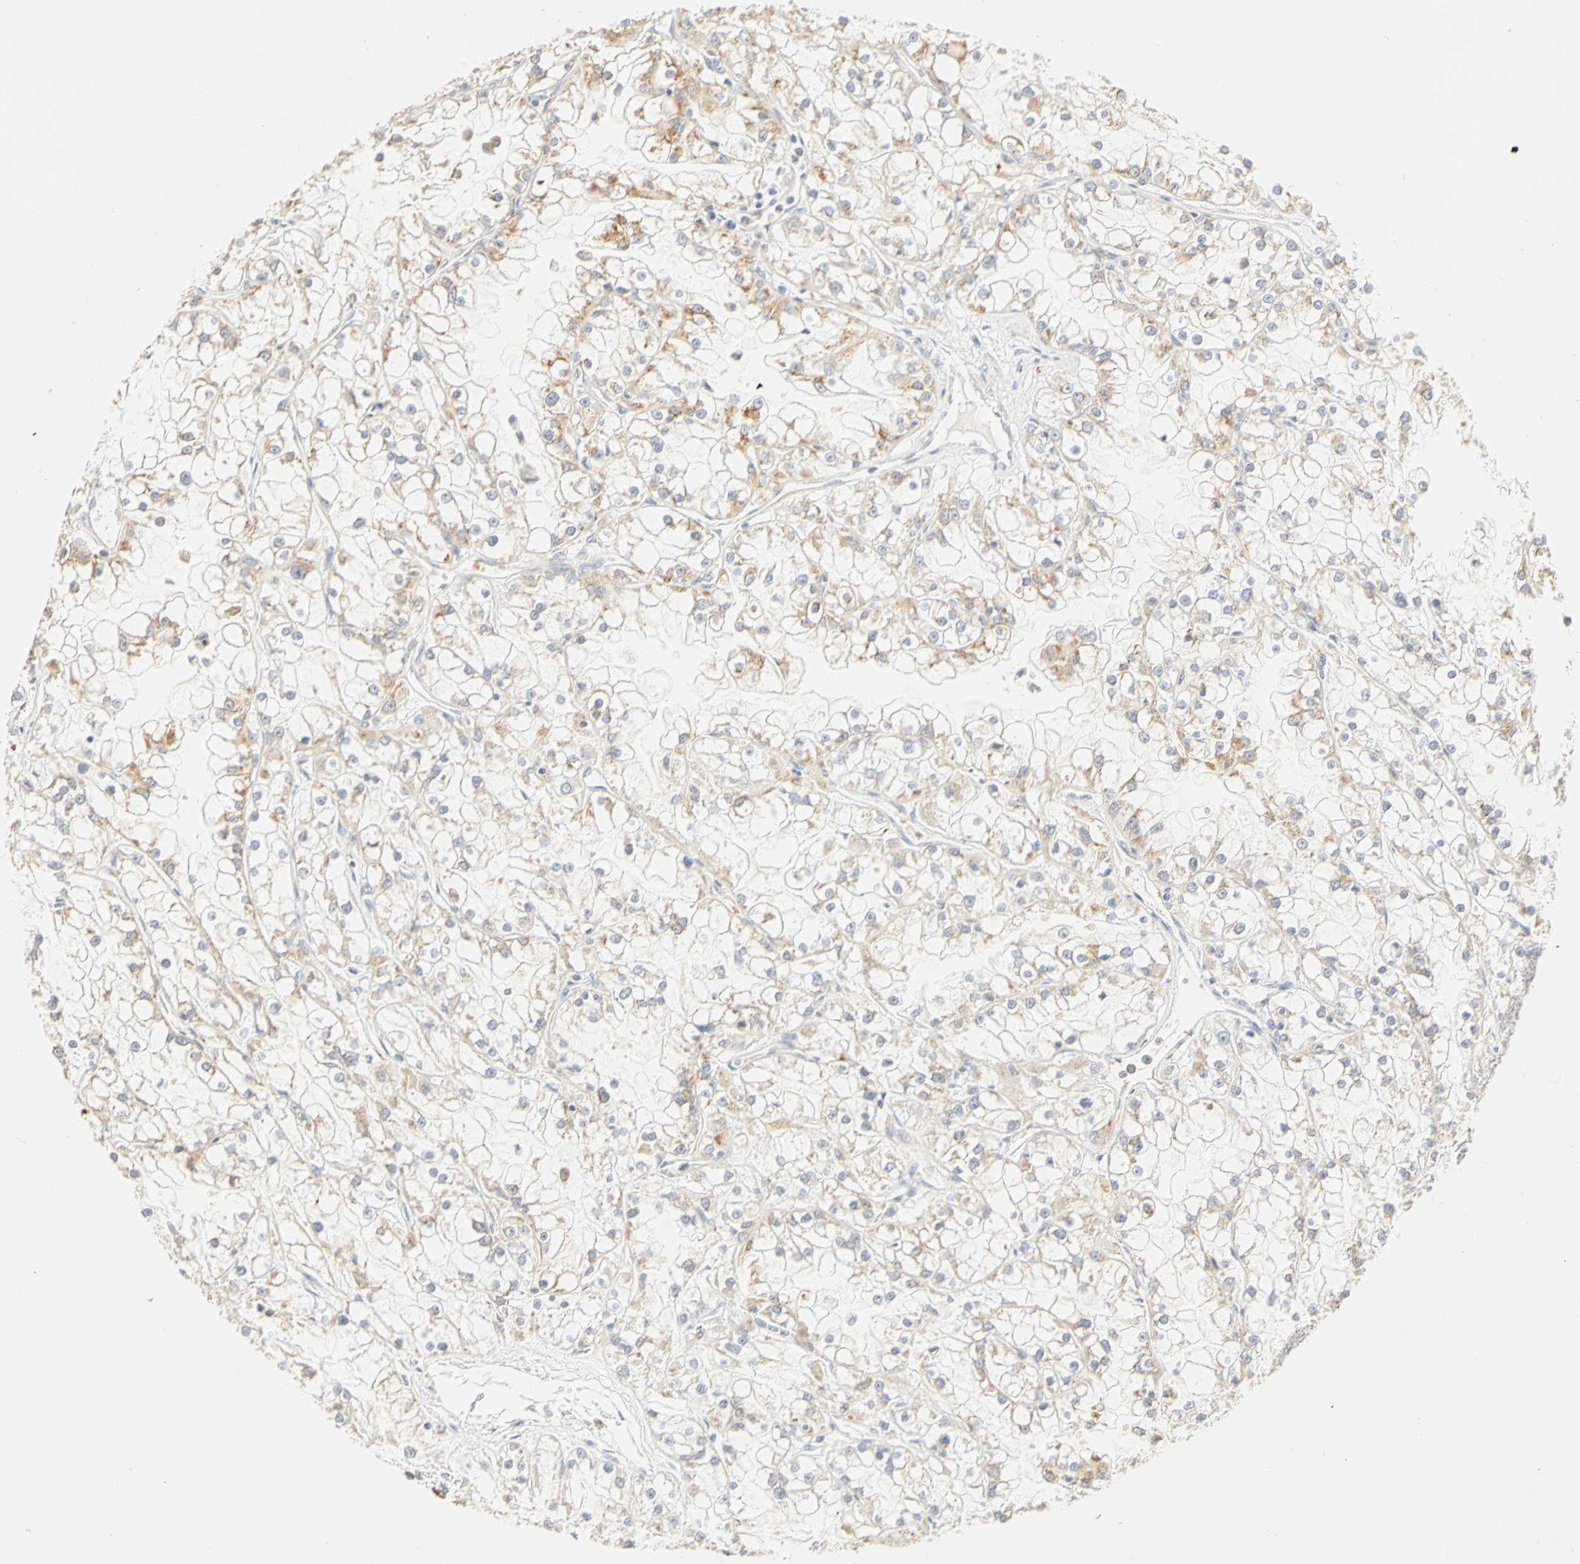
{"staining": {"intensity": "weak", "quantity": ">75%", "location": "cytoplasmic/membranous"}, "tissue": "renal cancer", "cell_type": "Tumor cells", "image_type": "cancer", "snomed": [{"axis": "morphology", "description": "Adenocarcinoma, NOS"}, {"axis": "topography", "description": "Kidney"}], "caption": "An immunohistochemistry (IHC) photomicrograph of tumor tissue is shown. Protein staining in brown highlights weak cytoplasmic/membranous positivity in renal cancer (adenocarcinoma) within tumor cells.", "gene": "GNRH2", "patient": {"sex": "female", "age": 52}}